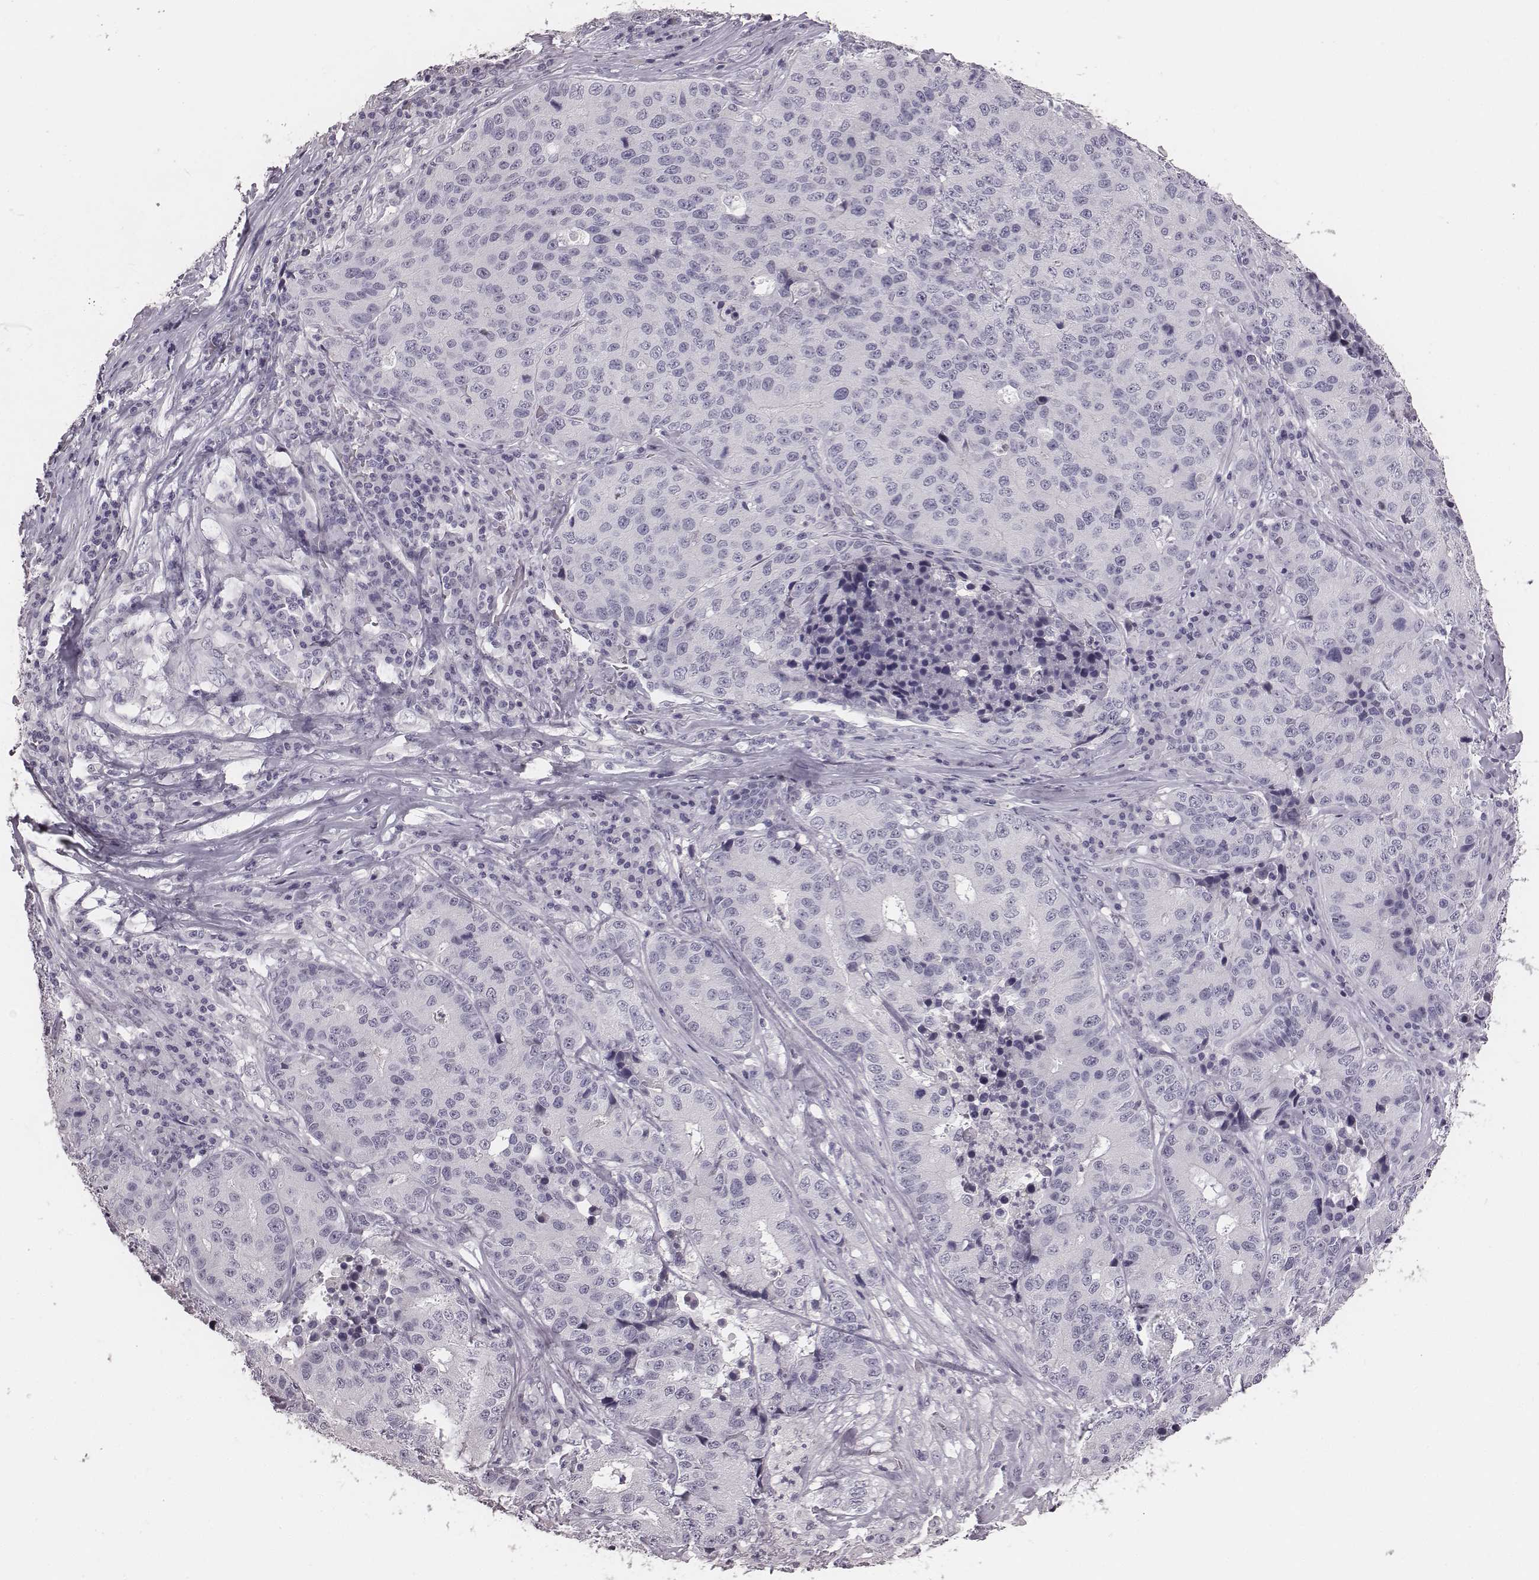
{"staining": {"intensity": "negative", "quantity": "none", "location": "none"}, "tissue": "stomach cancer", "cell_type": "Tumor cells", "image_type": "cancer", "snomed": [{"axis": "morphology", "description": "Adenocarcinoma, NOS"}, {"axis": "topography", "description": "Stomach"}], "caption": "A histopathology image of stomach cancer stained for a protein demonstrates no brown staining in tumor cells.", "gene": "CSHL1", "patient": {"sex": "male", "age": 71}}